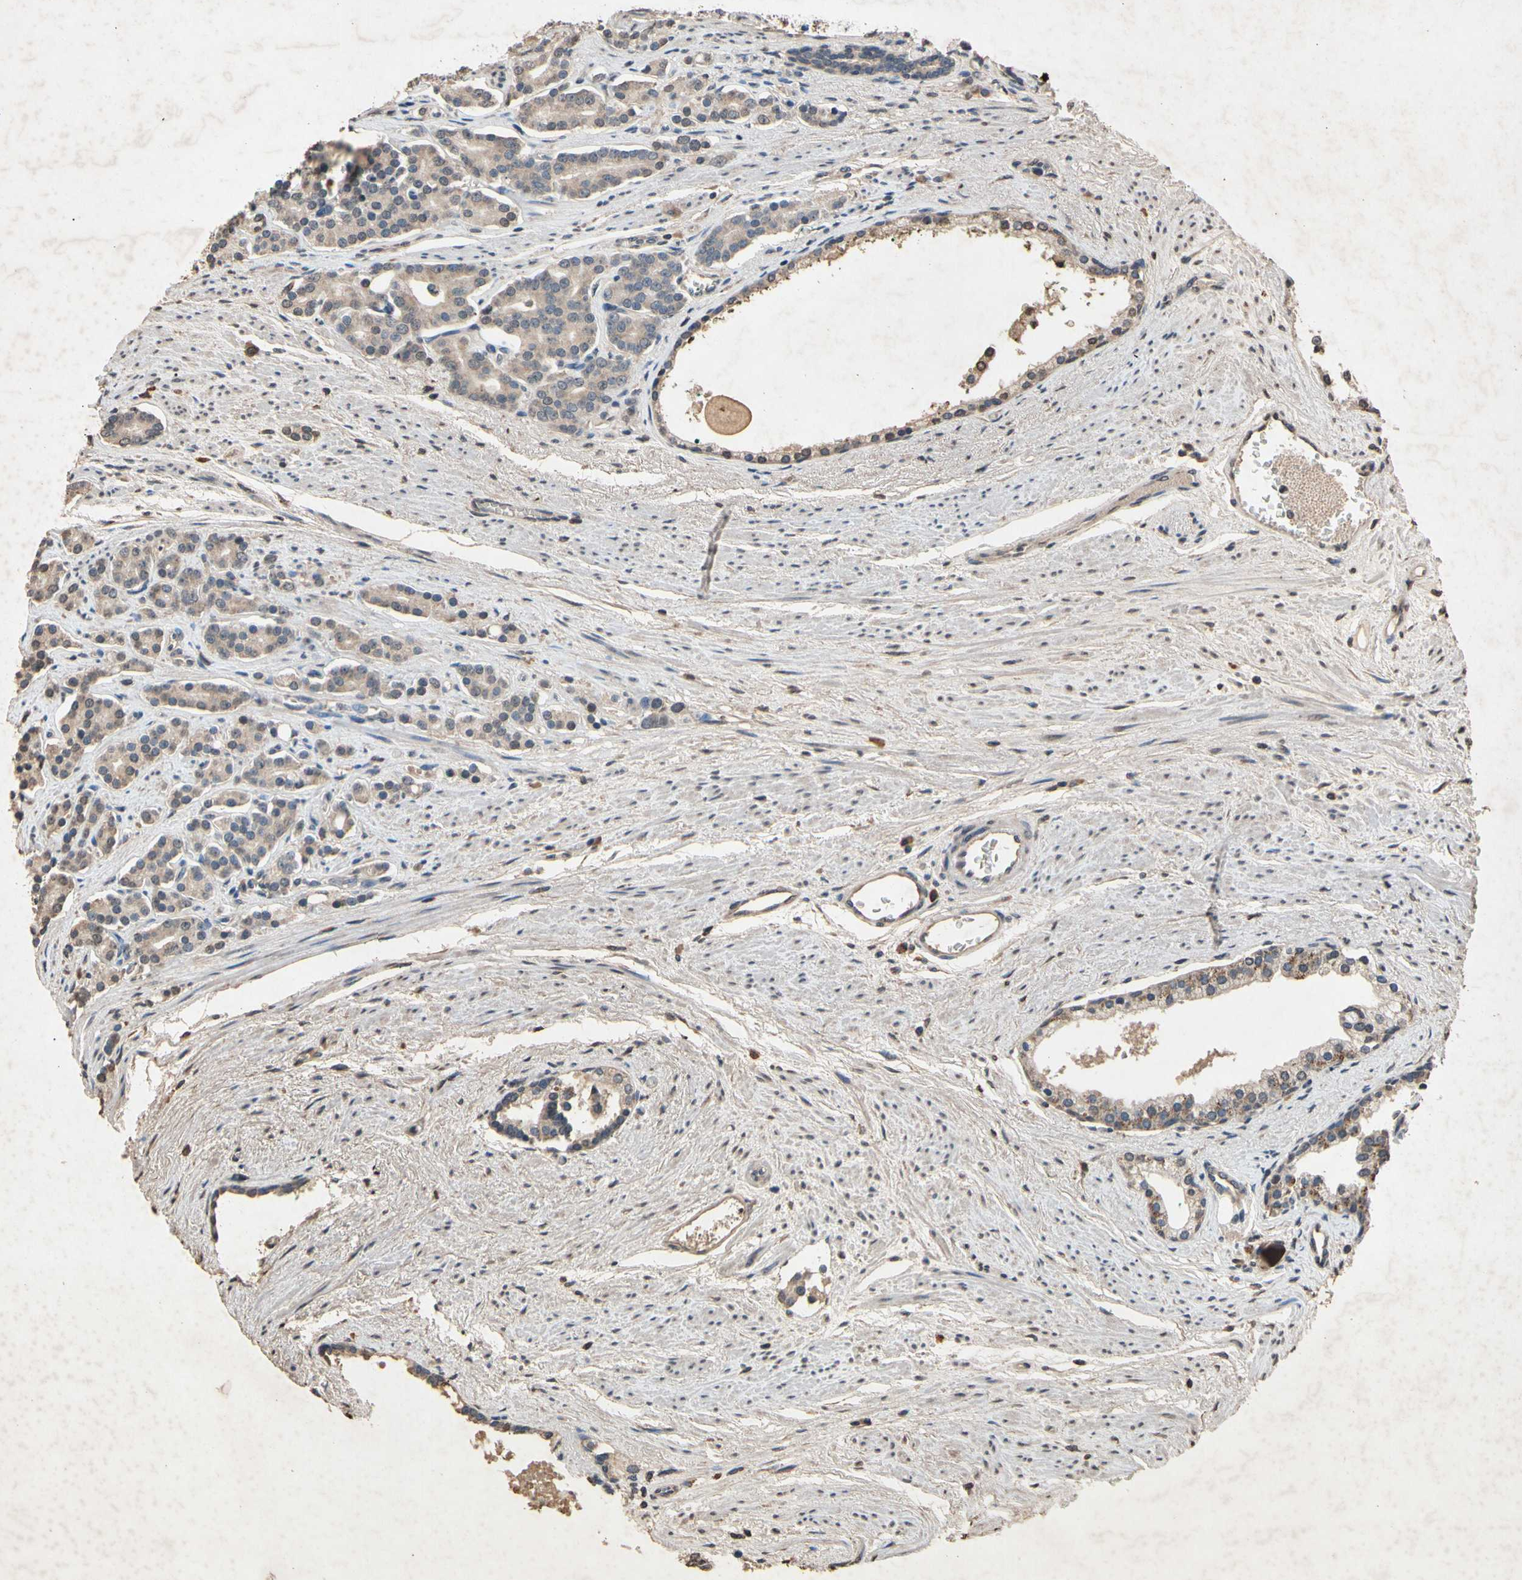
{"staining": {"intensity": "moderate", "quantity": ">75%", "location": "cytoplasmic/membranous"}, "tissue": "prostate cancer", "cell_type": "Tumor cells", "image_type": "cancer", "snomed": [{"axis": "morphology", "description": "Adenocarcinoma, Low grade"}, {"axis": "topography", "description": "Prostate"}], "caption": "Immunohistochemical staining of prostate cancer (low-grade adenocarcinoma) shows medium levels of moderate cytoplasmic/membranous staining in approximately >75% of tumor cells. (Brightfield microscopy of DAB IHC at high magnification).", "gene": "PRDX4", "patient": {"sex": "male", "age": 63}}